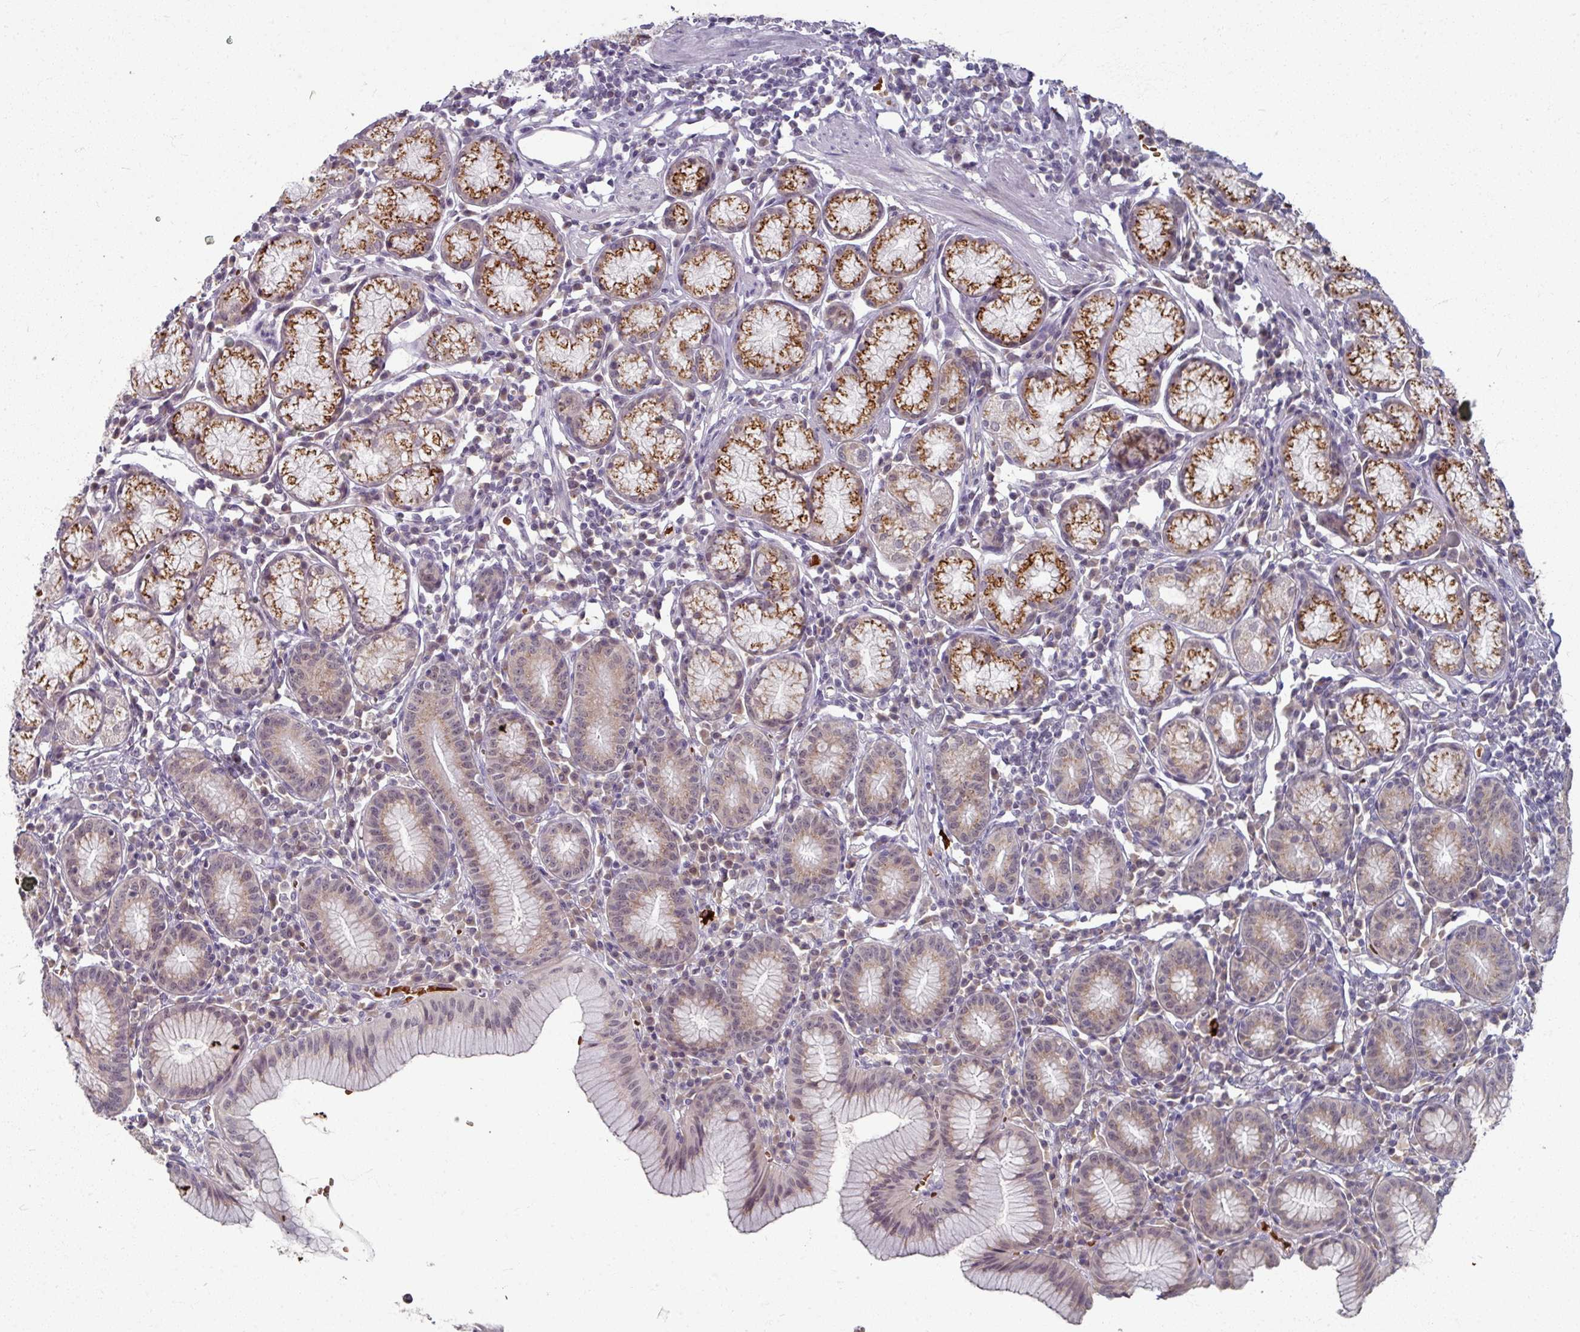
{"staining": {"intensity": "moderate", "quantity": "25%-75%", "location": "cytoplasmic/membranous"}, "tissue": "stomach", "cell_type": "Glandular cells", "image_type": "normal", "snomed": [{"axis": "morphology", "description": "Normal tissue, NOS"}, {"axis": "topography", "description": "Stomach"}], "caption": "IHC image of normal stomach stained for a protein (brown), which reveals medium levels of moderate cytoplasmic/membranous staining in about 25%-75% of glandular cells.", "gene": "KMT5C", "patient": {"sex": "male", "age": 55}}